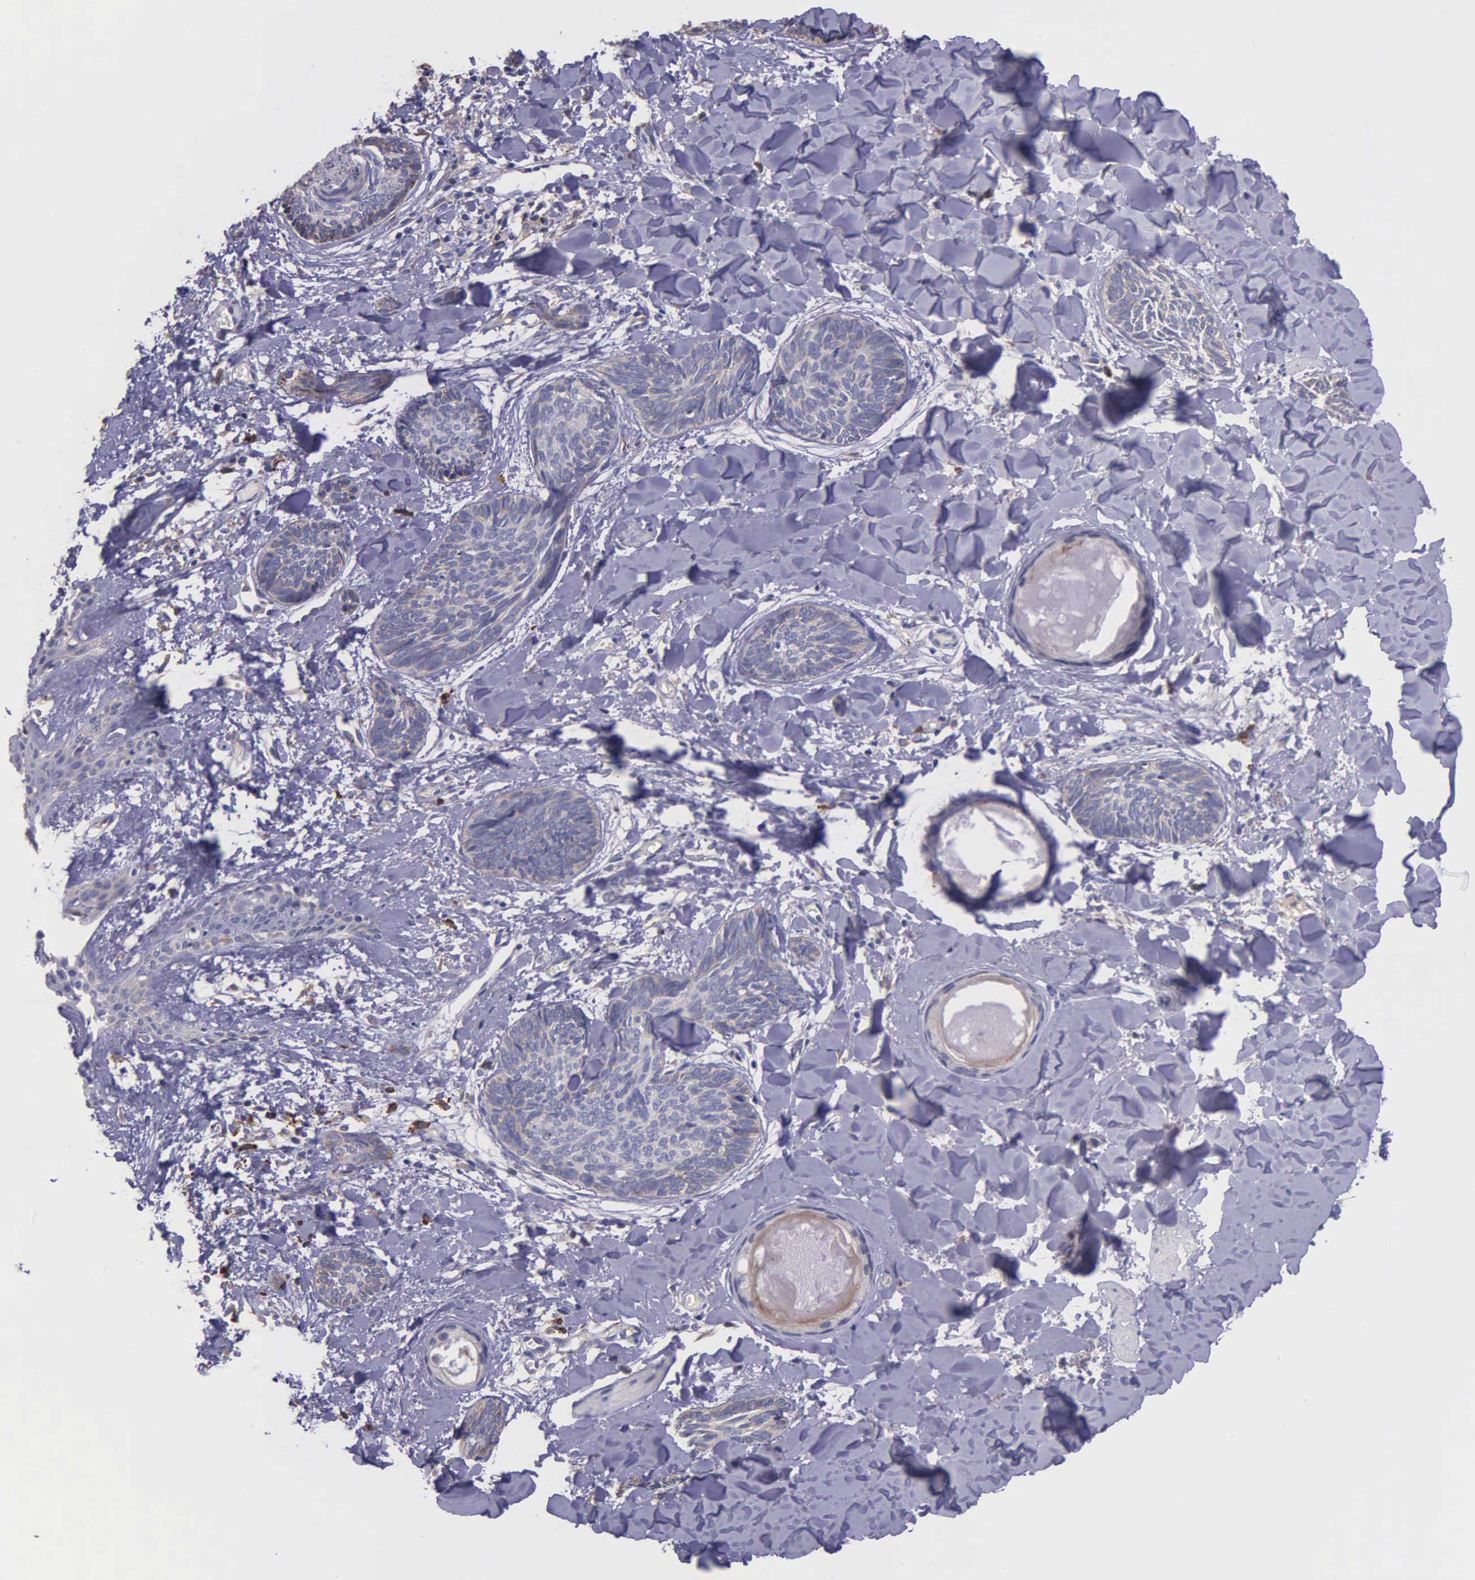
{"staining": {"intensity": "weak", "quantity": "<25%", "location": "cytoplasmic/membranous"}, "tissue": "skin cancer", "cell_type": "Tumor cells", "image_type": "cancer", "snomed": [{"axis": "morphology", "description": "Basal cell carcinoma"}, {"axis": "topography", "description": "Skin"}], "caption": "Immunohistochemistry of human basal cell carcinoma (skin) shows no positivity in tumor cells.", "gene": "ZC3H12B", "patient": {"sex": "female", "age": 81}}